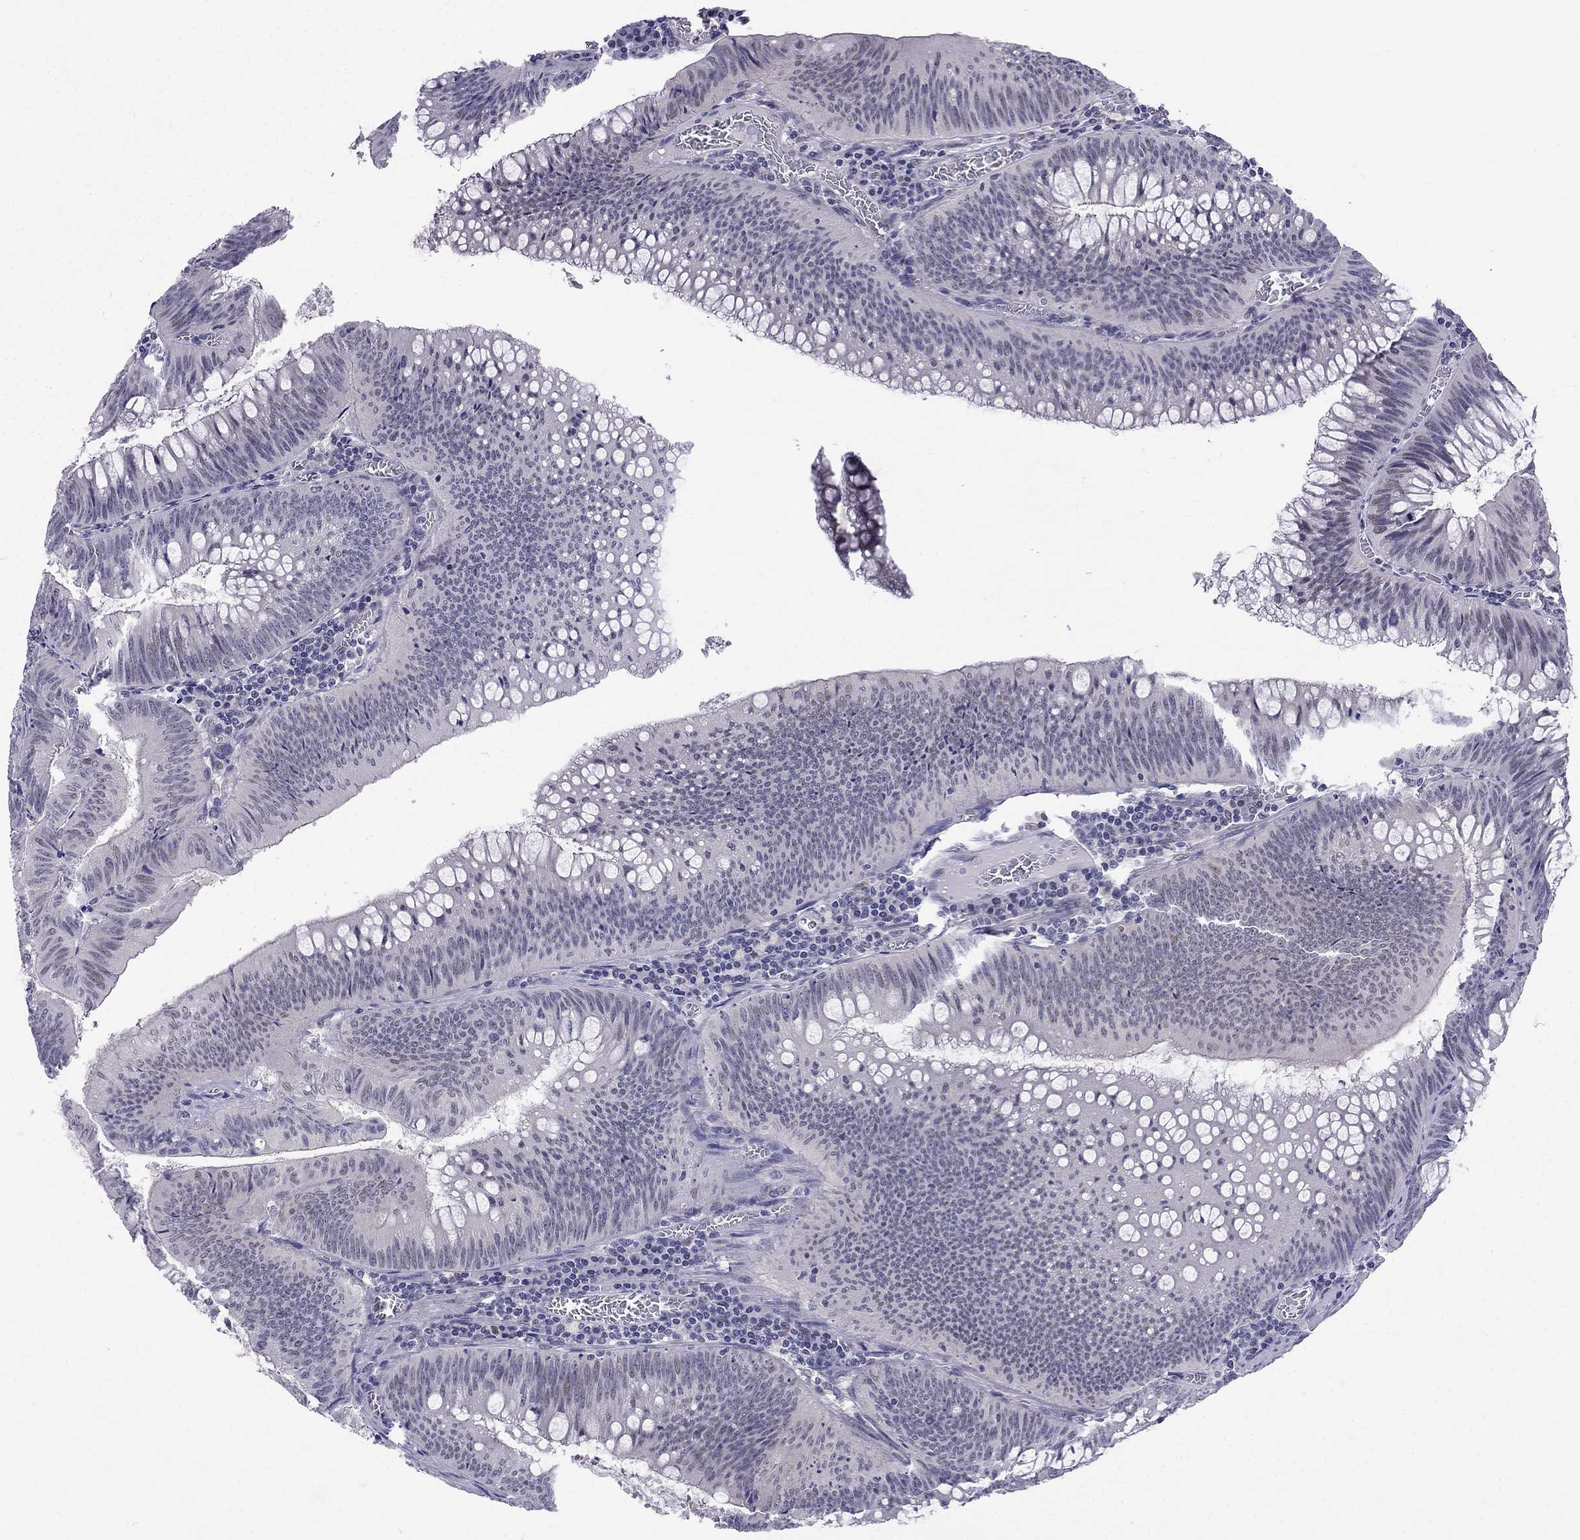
{"staining": {"intensity": "negative", "quantity": "none", "location": "none"}, "tissue": "colorectal cancer", "cell_type": "Tumor cells", "image_type": "cancer", "snomed": [{"axis": "morphology", "description": "Adenocarcinoma, NOS"}, {"axis": "topography", "description": "Rectum"}], "caption": "Colorectal cancer was stained to show a protein in brown. There is no significant expression in tumor cells.", "gene": "BAG5", "patient": {"sex": "female", "age": 72}}